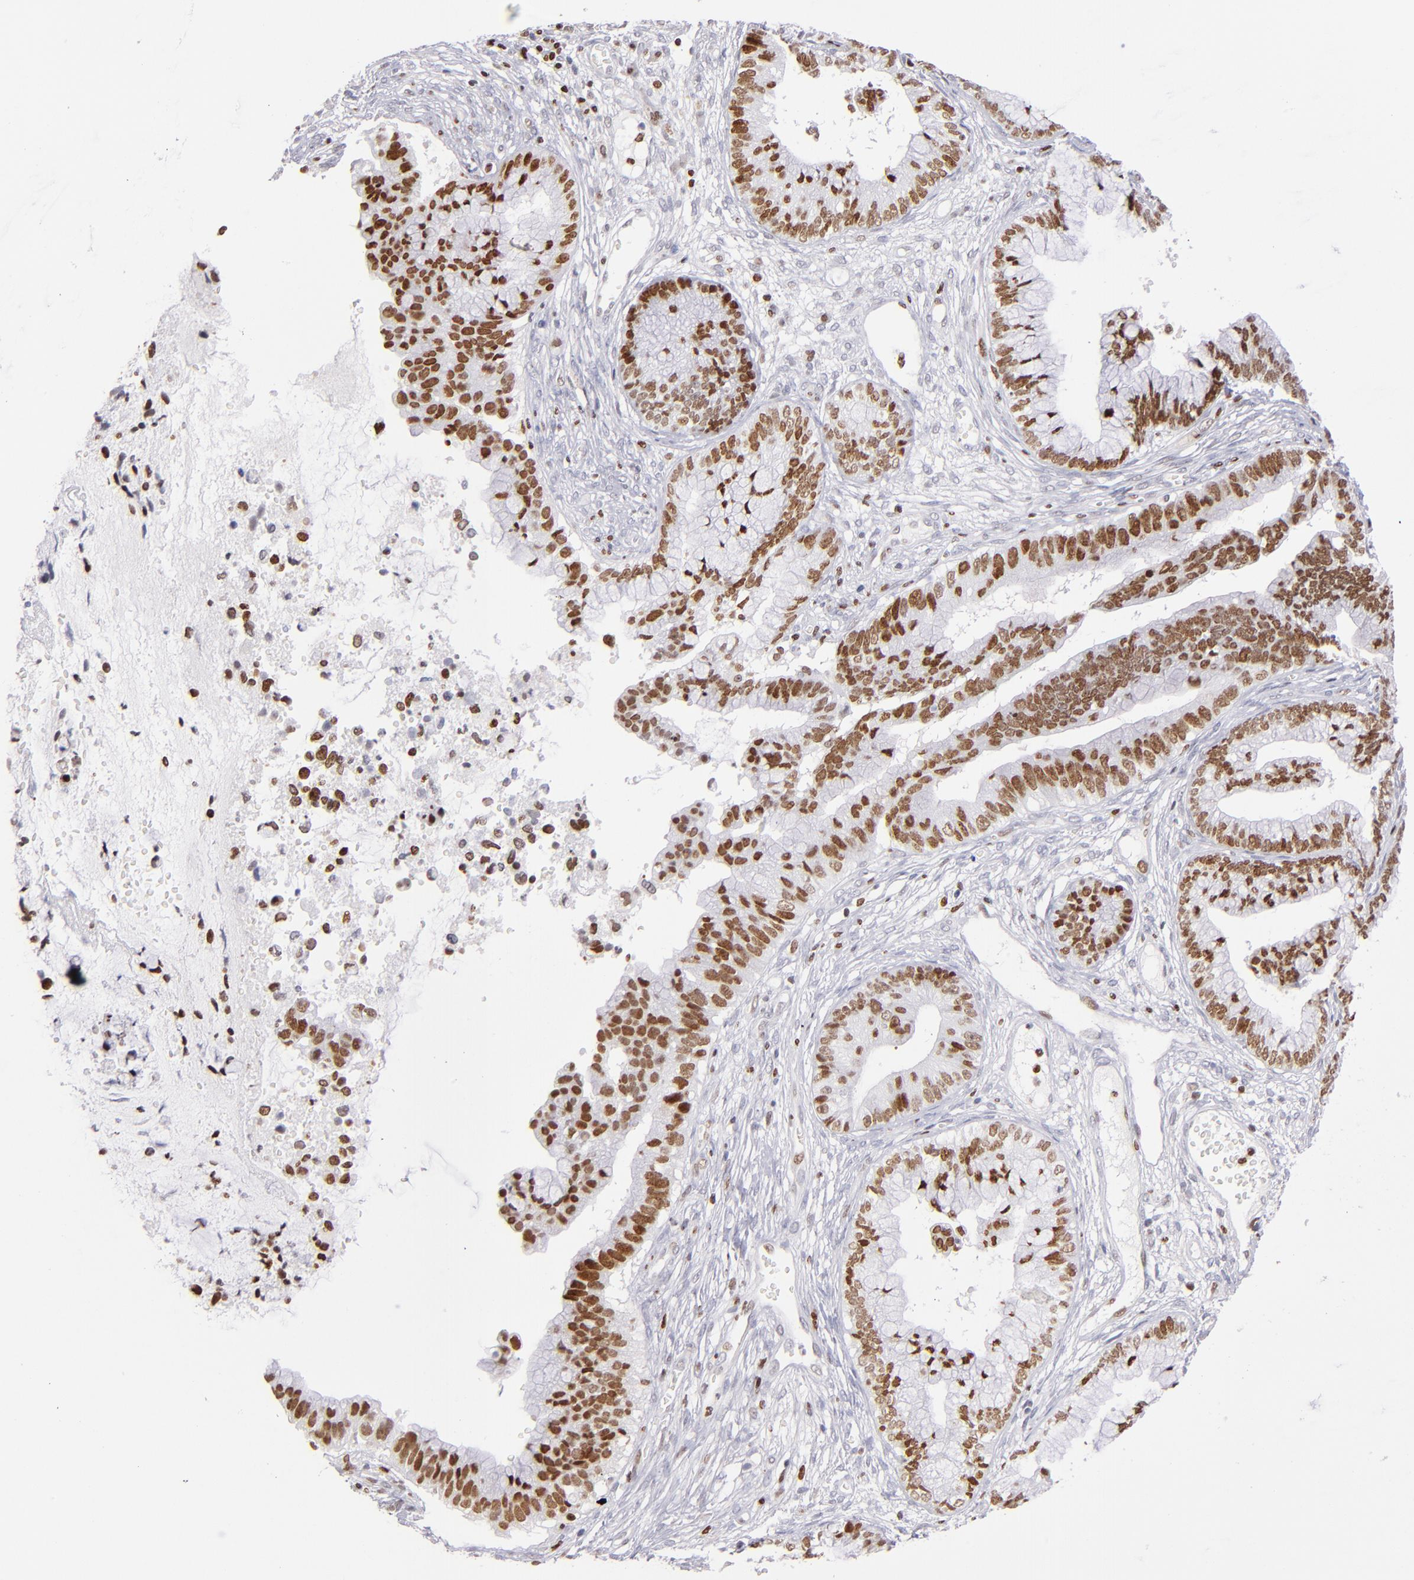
{"staining": {"intensity": "strong", "quantity": ">75%", "location": "nuclear"}, "tissue": "cervical cancer", "cell_type": "Tumor cells", "image_type": "cancer", "snomed": [{"axis": "morphology", "description": "Adenocarcinoma, NOS"}, {"axis": "topography", "description": "Cervix"}], "caption": "Immunohistochemical staining of cervical cancer exhibits high levels of strong nuclear protein staining in about >75% of tumor cells.", "gene": "POLA1", "patient": {"sex": "female", "age": 44}}